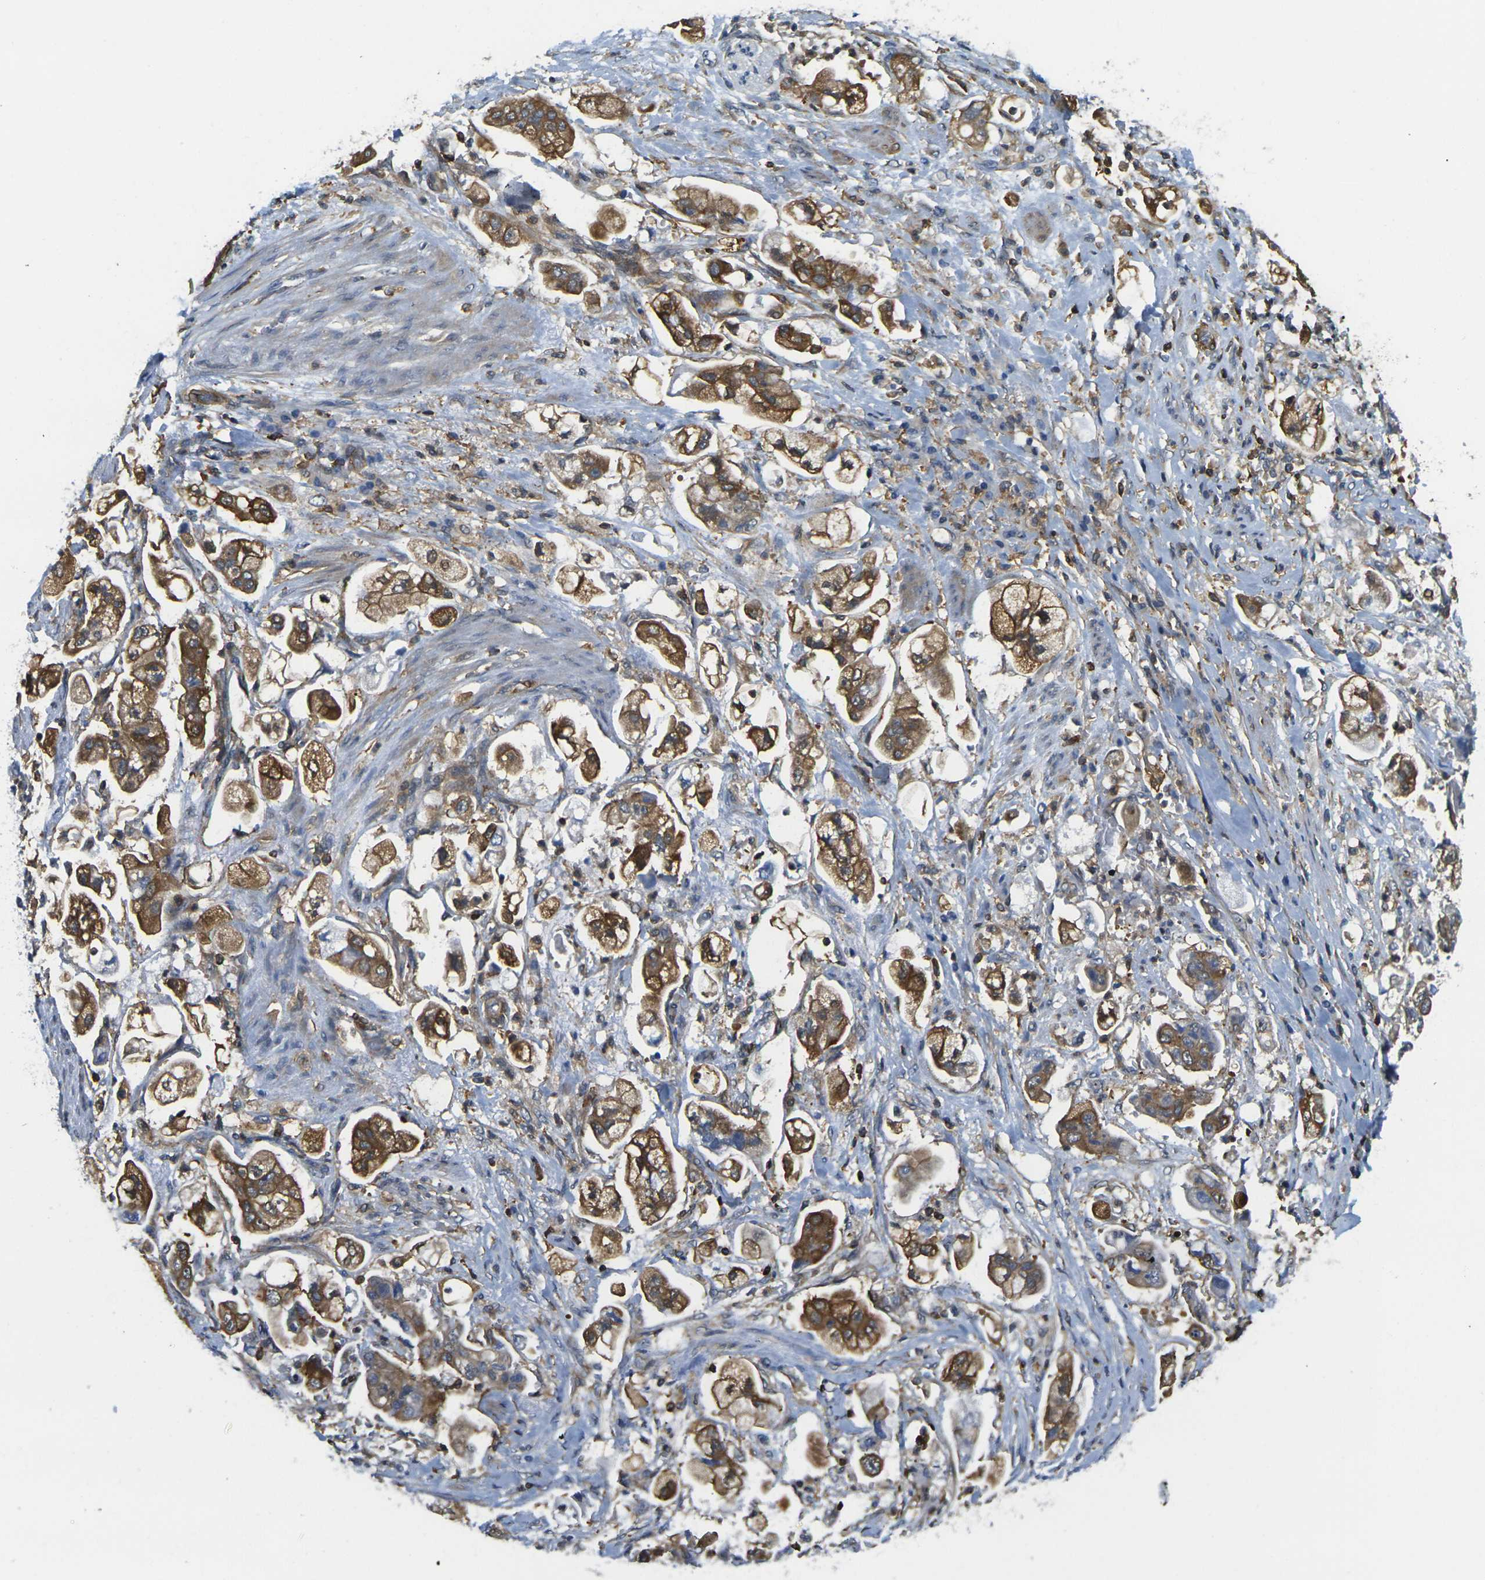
{"staining": {"intensity": "moderate", "quantity": ">75%", "location": "cytoplasmic/membranous"}, "tissue": "stomach cancer", "cell_type": "Tumor cells", "image_type": "cancer", "snomed": [{"axis": "morphology", "description": "Adenocarcinoma, NOS"}, {"axis": "topography", "description": "Stomach"}], "caption": "Protein analysis of stomach cancer tissue demonstrates moderate cytoplasmic/membranous staining in about >75% of tumor cells.", "gene": "LASP1", "patient": {"sex": "male", "age": 62}}